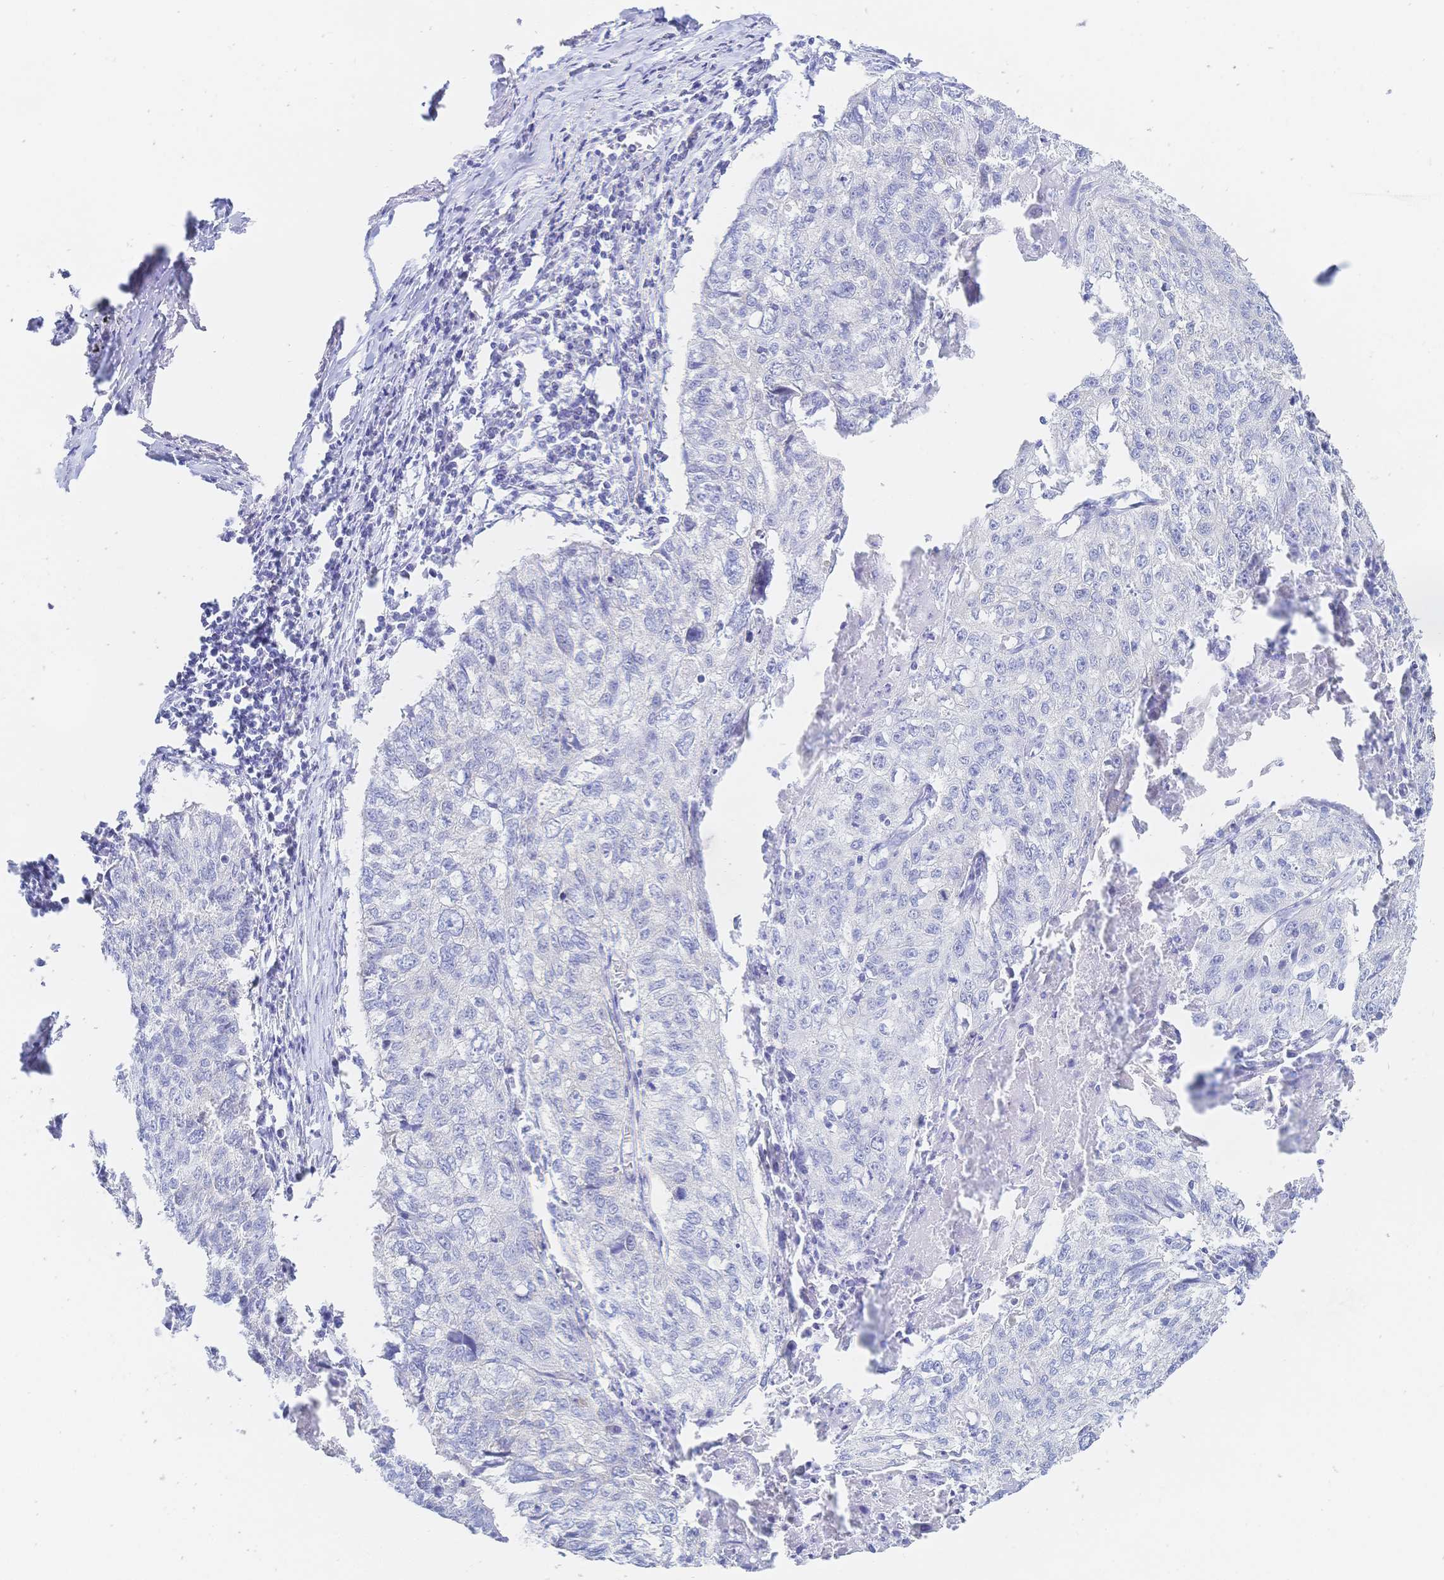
{"staining": {"intensity": "negative", "quantity": "none", "location": "none"}, "tissue": "lung cancer", "cell_type": "Tumor cells", "image_type": "cancer", "snomed": [{"axis": "morphology", "description": "Normal morphology"}, {"axis": "morphology", "description": "Aneuploidy"}, {"axis": "morphology", "description": "Squamous cell carcinoma, NOS"}, {"axis": "topography", "description": "Lymph node"}, {"axis": "topography", "description": "Lung"}], "caption": "Tumor cells are negative for protein expression in human aneuploidy (lung).", "gene": "RRM1", "patient": {"sex": "female", "age": 76}}